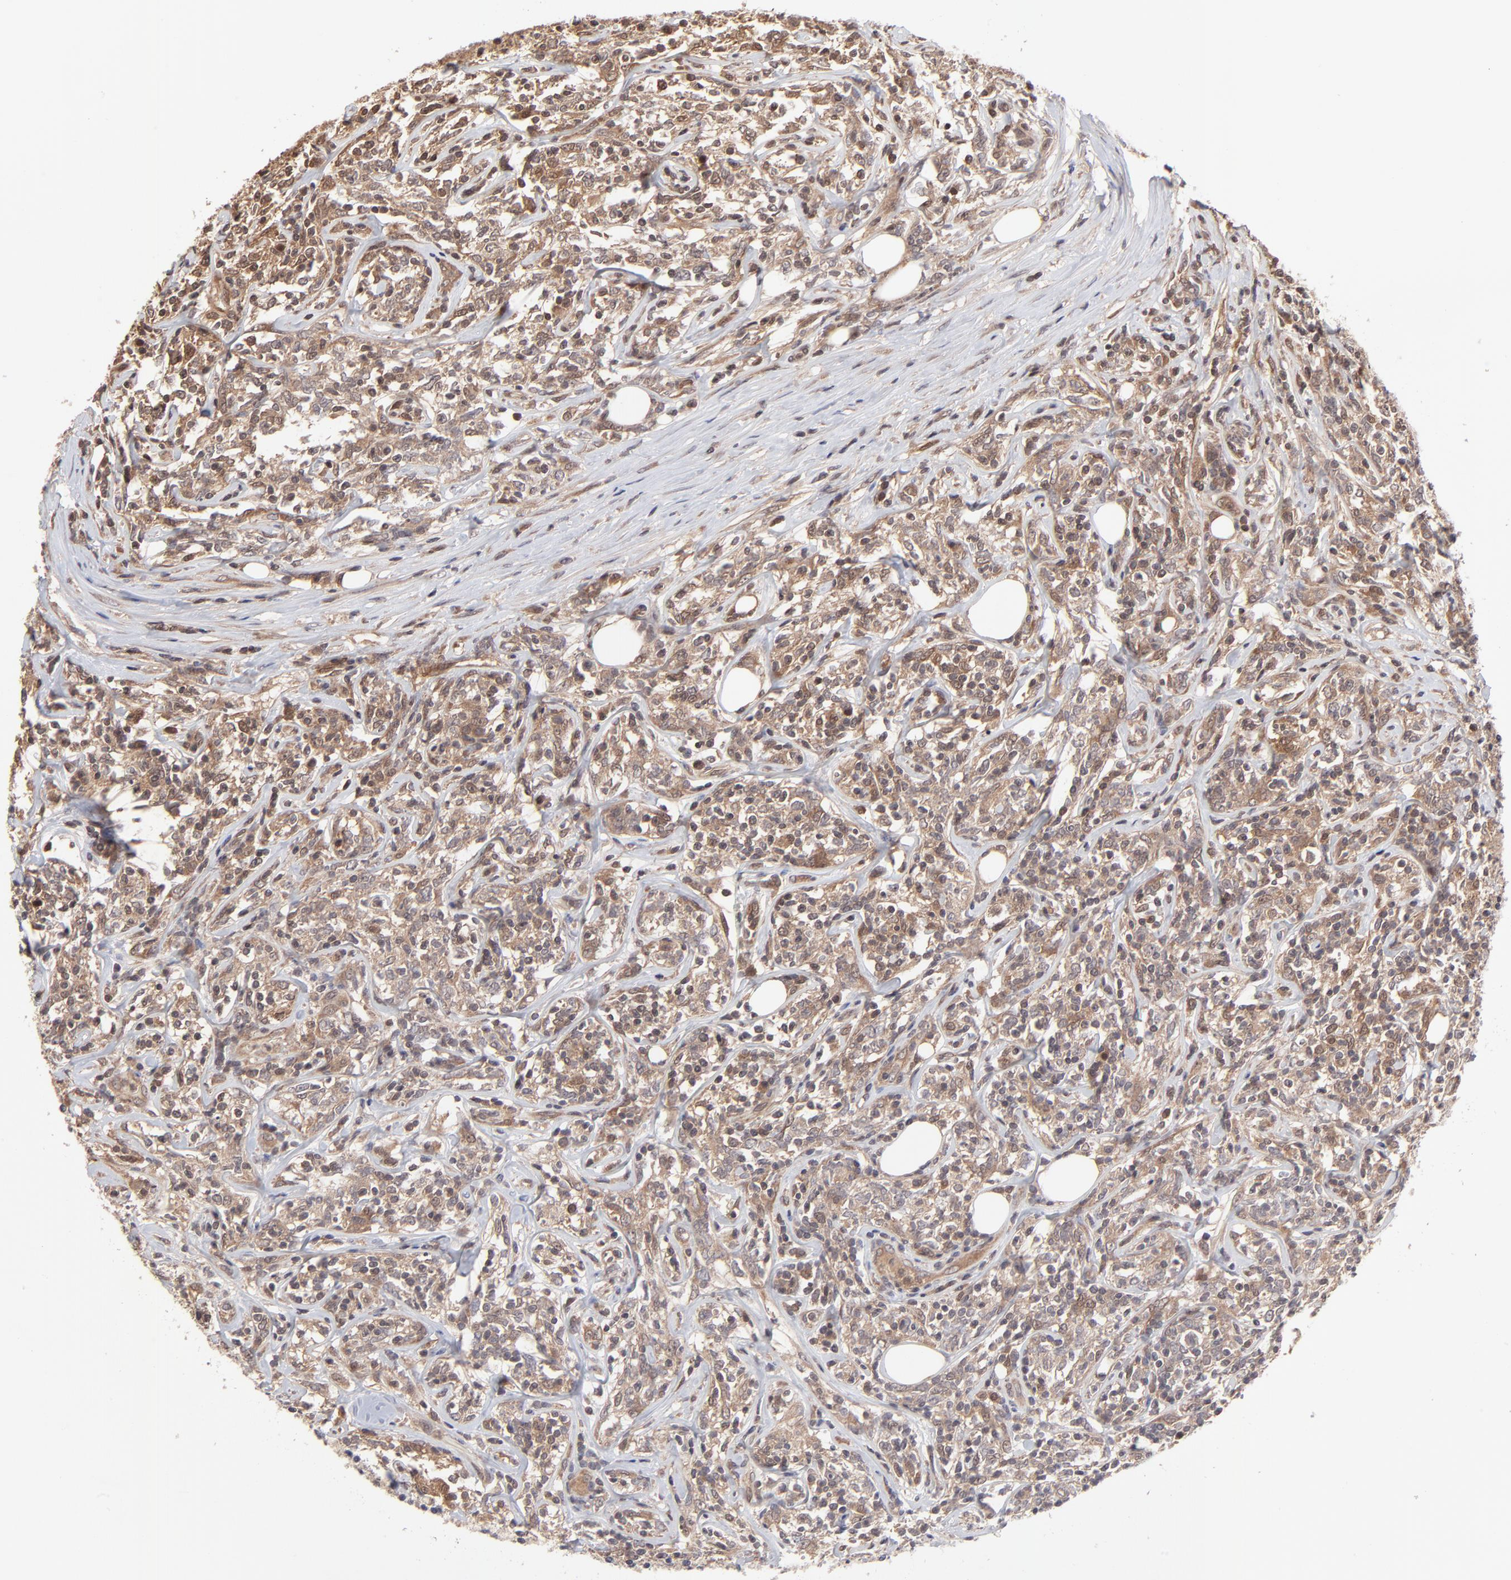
{"staining": {"intensity": "moderate", "quantity": "25%-75%", "location": "cytoplasmic/membranous"}, "tissue": "lymphoma", "cell_type": "Tumor cells", "image_type": "cancer", "snomed": [{"axis": "morphology", "description": "Malignant lymphoma, non-Hodgkin's type, High grade"}, {"axis": "topography", "description": "Lymph node"}], "caption": "Immunohistochemical staining of human lymphoma displays medium levels of moderate cytoplasmic/membranous protein expression in about 25%-75% of tumor cells.", "gene": "UBE2L6", "patient": {"sex": "female", "age": 84}}